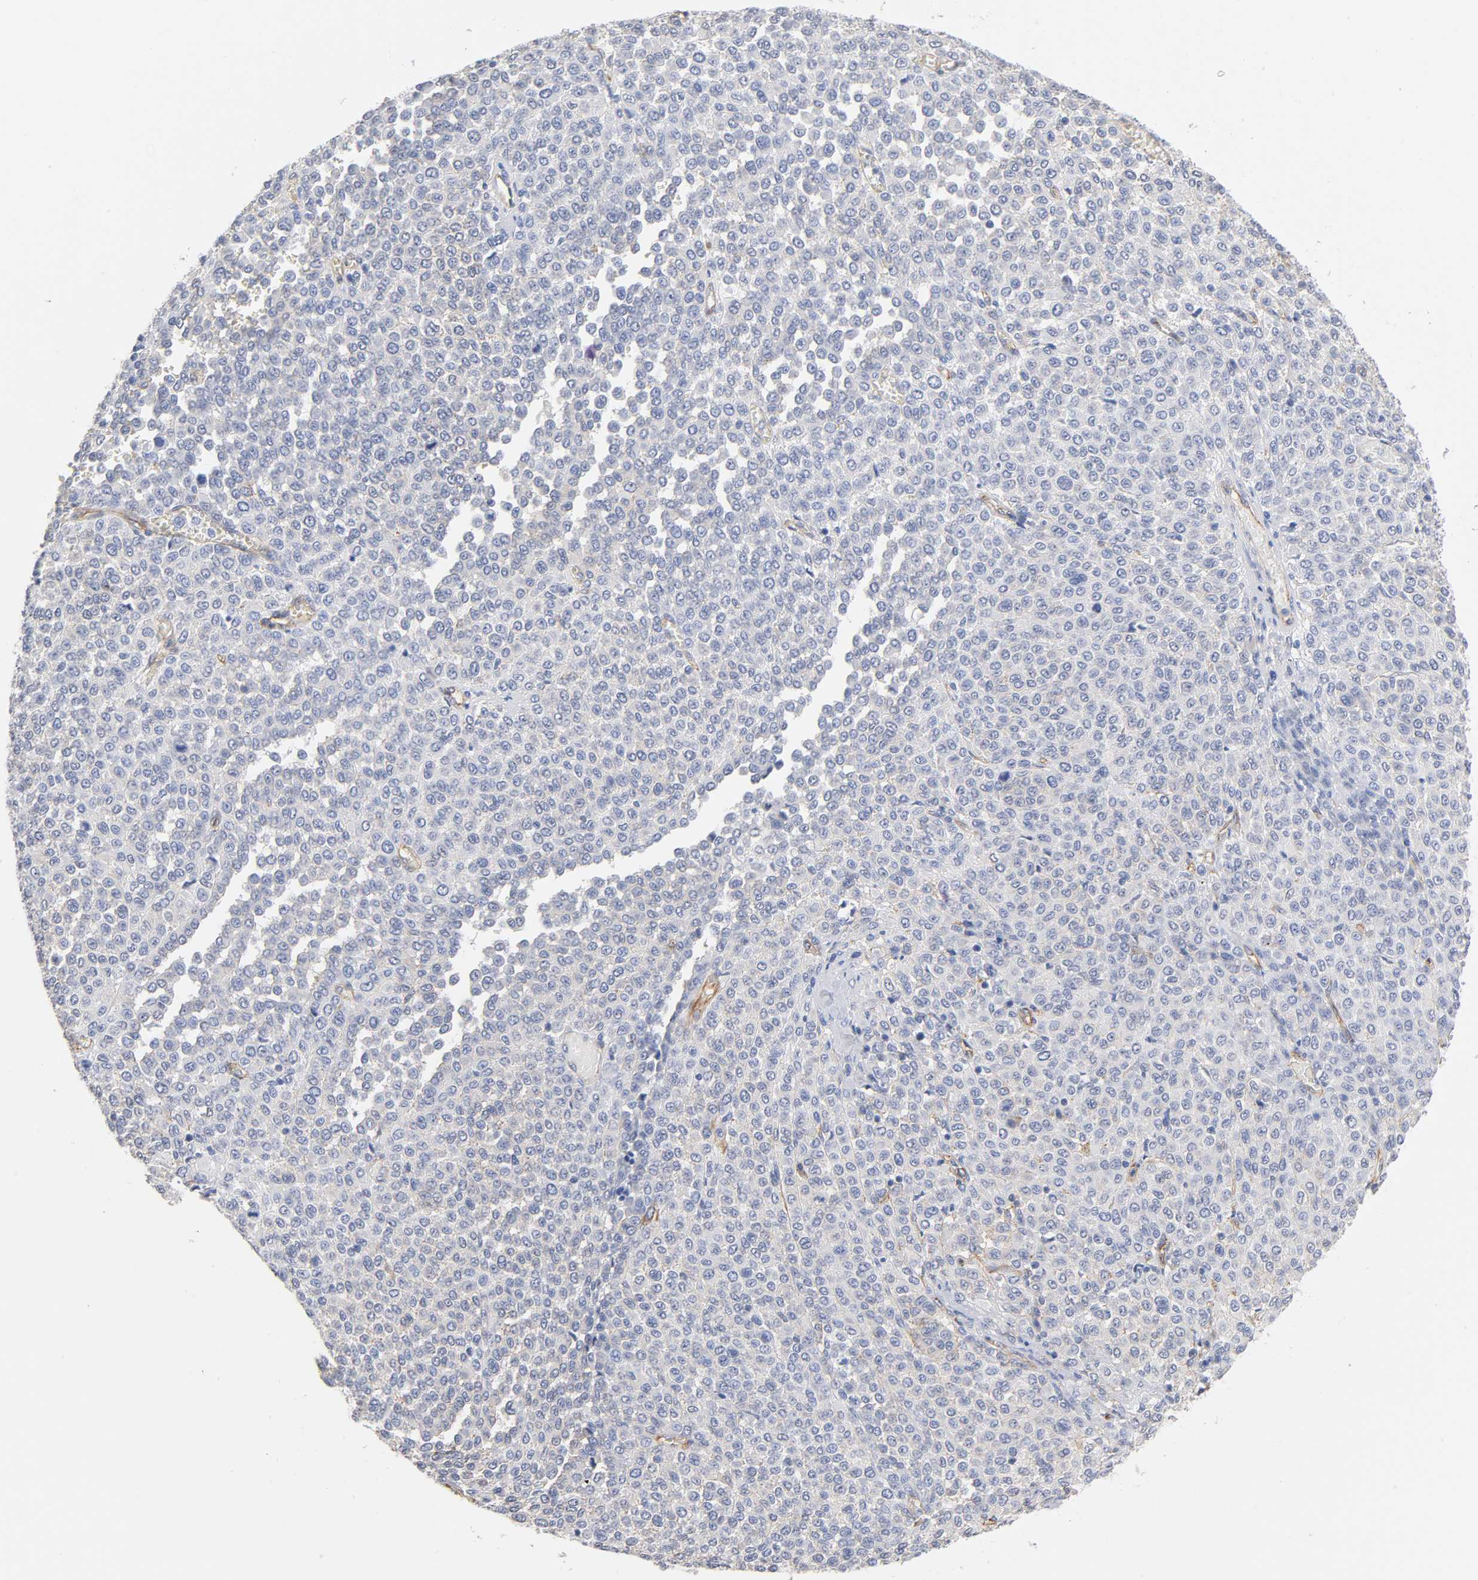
{"staining": {"intensity": "negative", "quantity": "none", "location": "none"}, "tissue": "melanoma", "cell_type": "Tumor cells", "image_type": "cancer", "snomed": [{"axis": "morphology", "description": "Malignant melanoma, Metastatic site"}, {"axis": "topography", "description": "Pancreas"}], "caption": "Immunohistochemistry of human malignant melanoma (metastatic site) displays no staining in tumor cells.", "gene": "SPTAN1", "patient": {"sex": "female", "age": 30}}